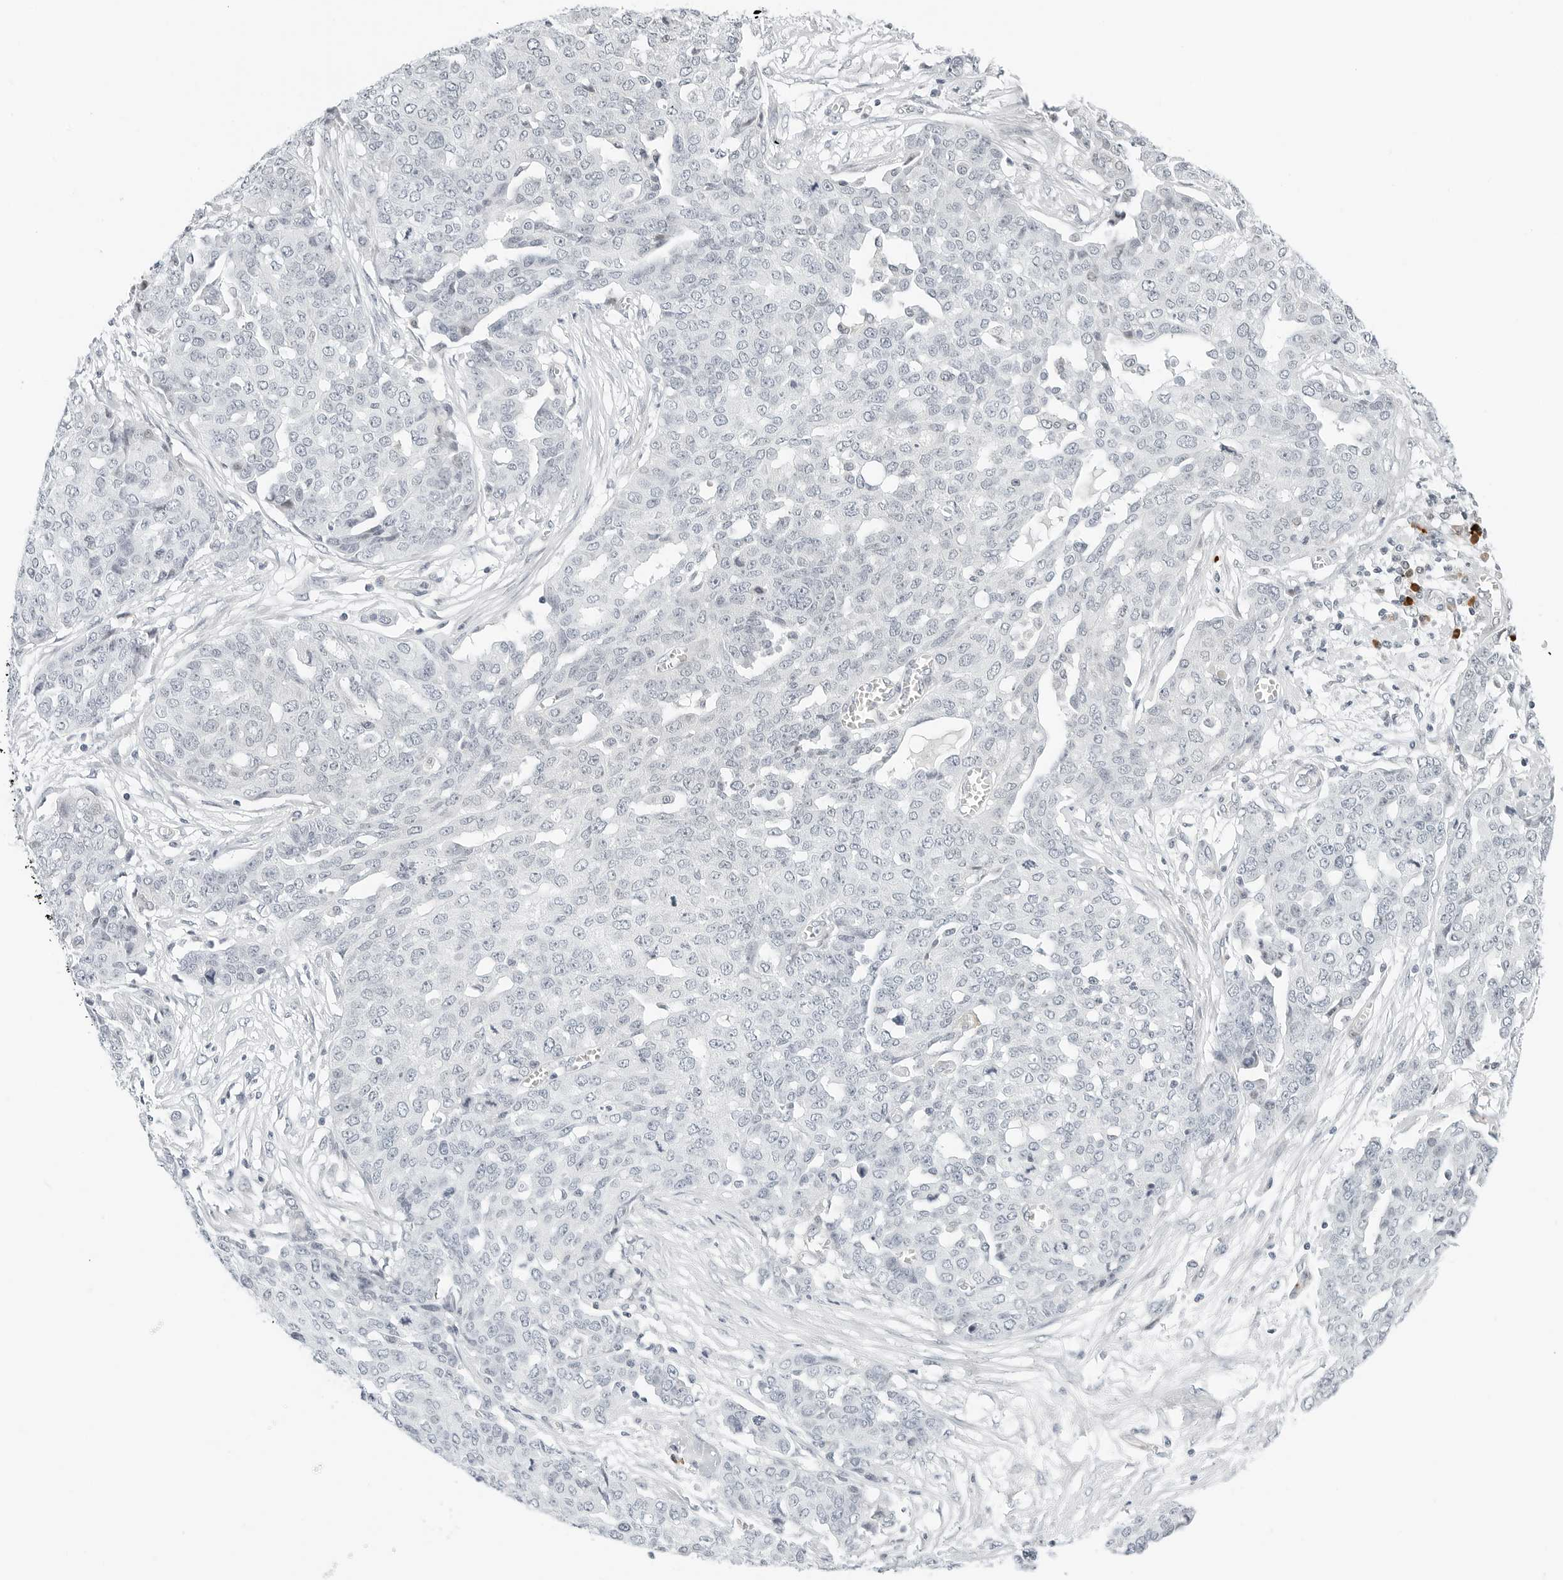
{"staining": {"intensity": "negative", "quantity": "none", "location": "none"}, "tissue": "ovarian cancer", "cell_type": "Tumor cells", "image_type": "cancer", "snomed": [{"axis": "morphology", "description": "Cystadenocarcinoma, serous, NOS"}, {"axis": "topography", "description": "Soft tissue"}, {"axis": "topography", "description": "Ovary"}], "caption": "Serous cystadenocarcinoma (ovarian) stained for a protein using immunohistochemistry (IHC) shows no expression tumor cells.", "gene": "PARP10", "patient": {"sex": "female", "age": 57}}